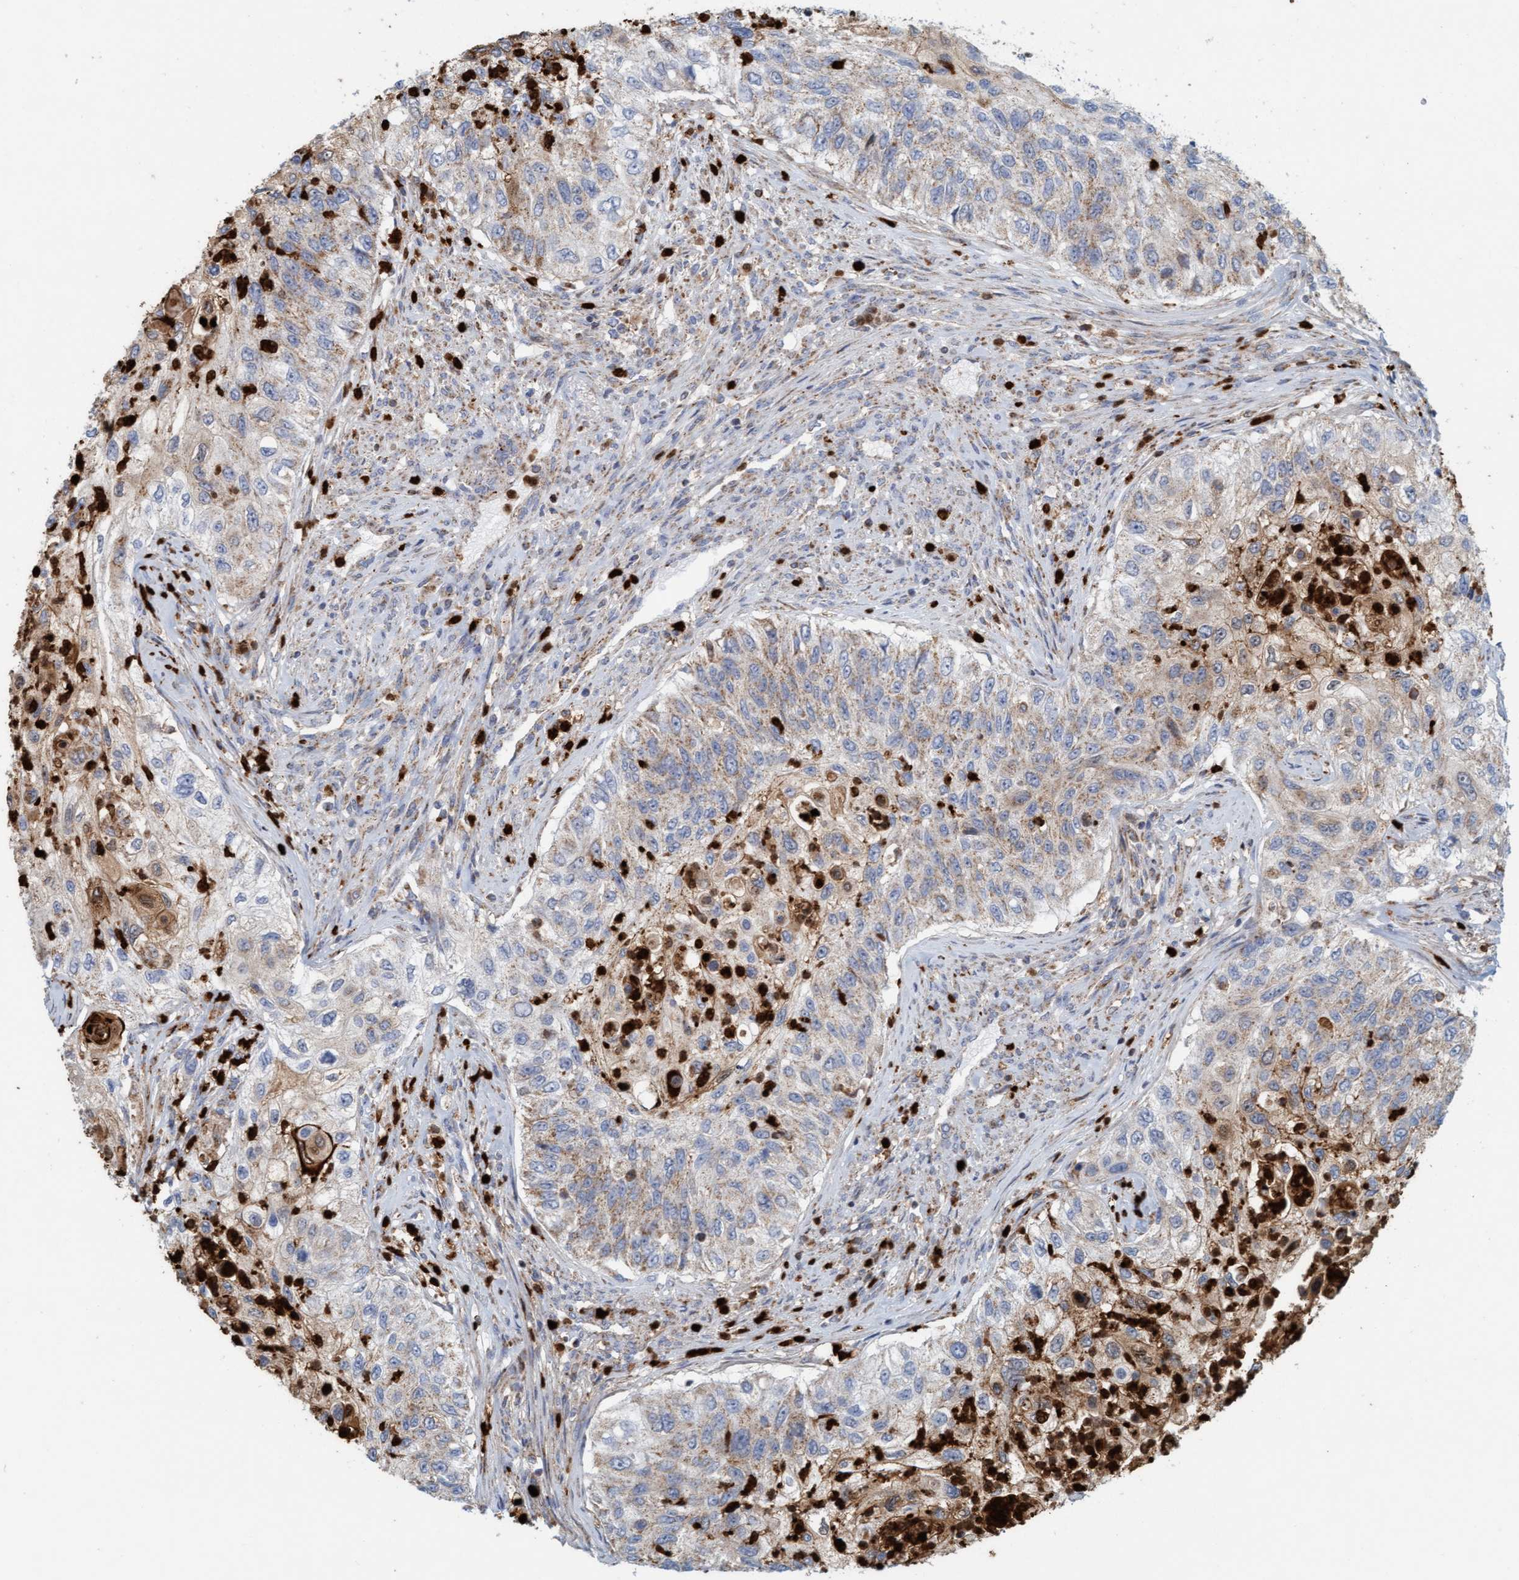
{"staining": {"intensity": "weak", "quantity": "25%-75%", "location": "cytoplasmic/membranous"}, "tissue": "urothelial cancer", "cell_type": "Tumor cells", "image_type": "cancer", "snomed": [{"axis": "morphology", "description": "Urothelial carcinoma, High grade"}, {"axis": "topography", "description": "Urinary bladder"}], "caption": "This photomicrograph displays IHC staining of urothelial cancer, with low weak cytoplasmic/membranous positivity in approximately 25%-75% of tumor cells.", "gene": "B9D1", "patient": {"sex": "female", "age": 60}}